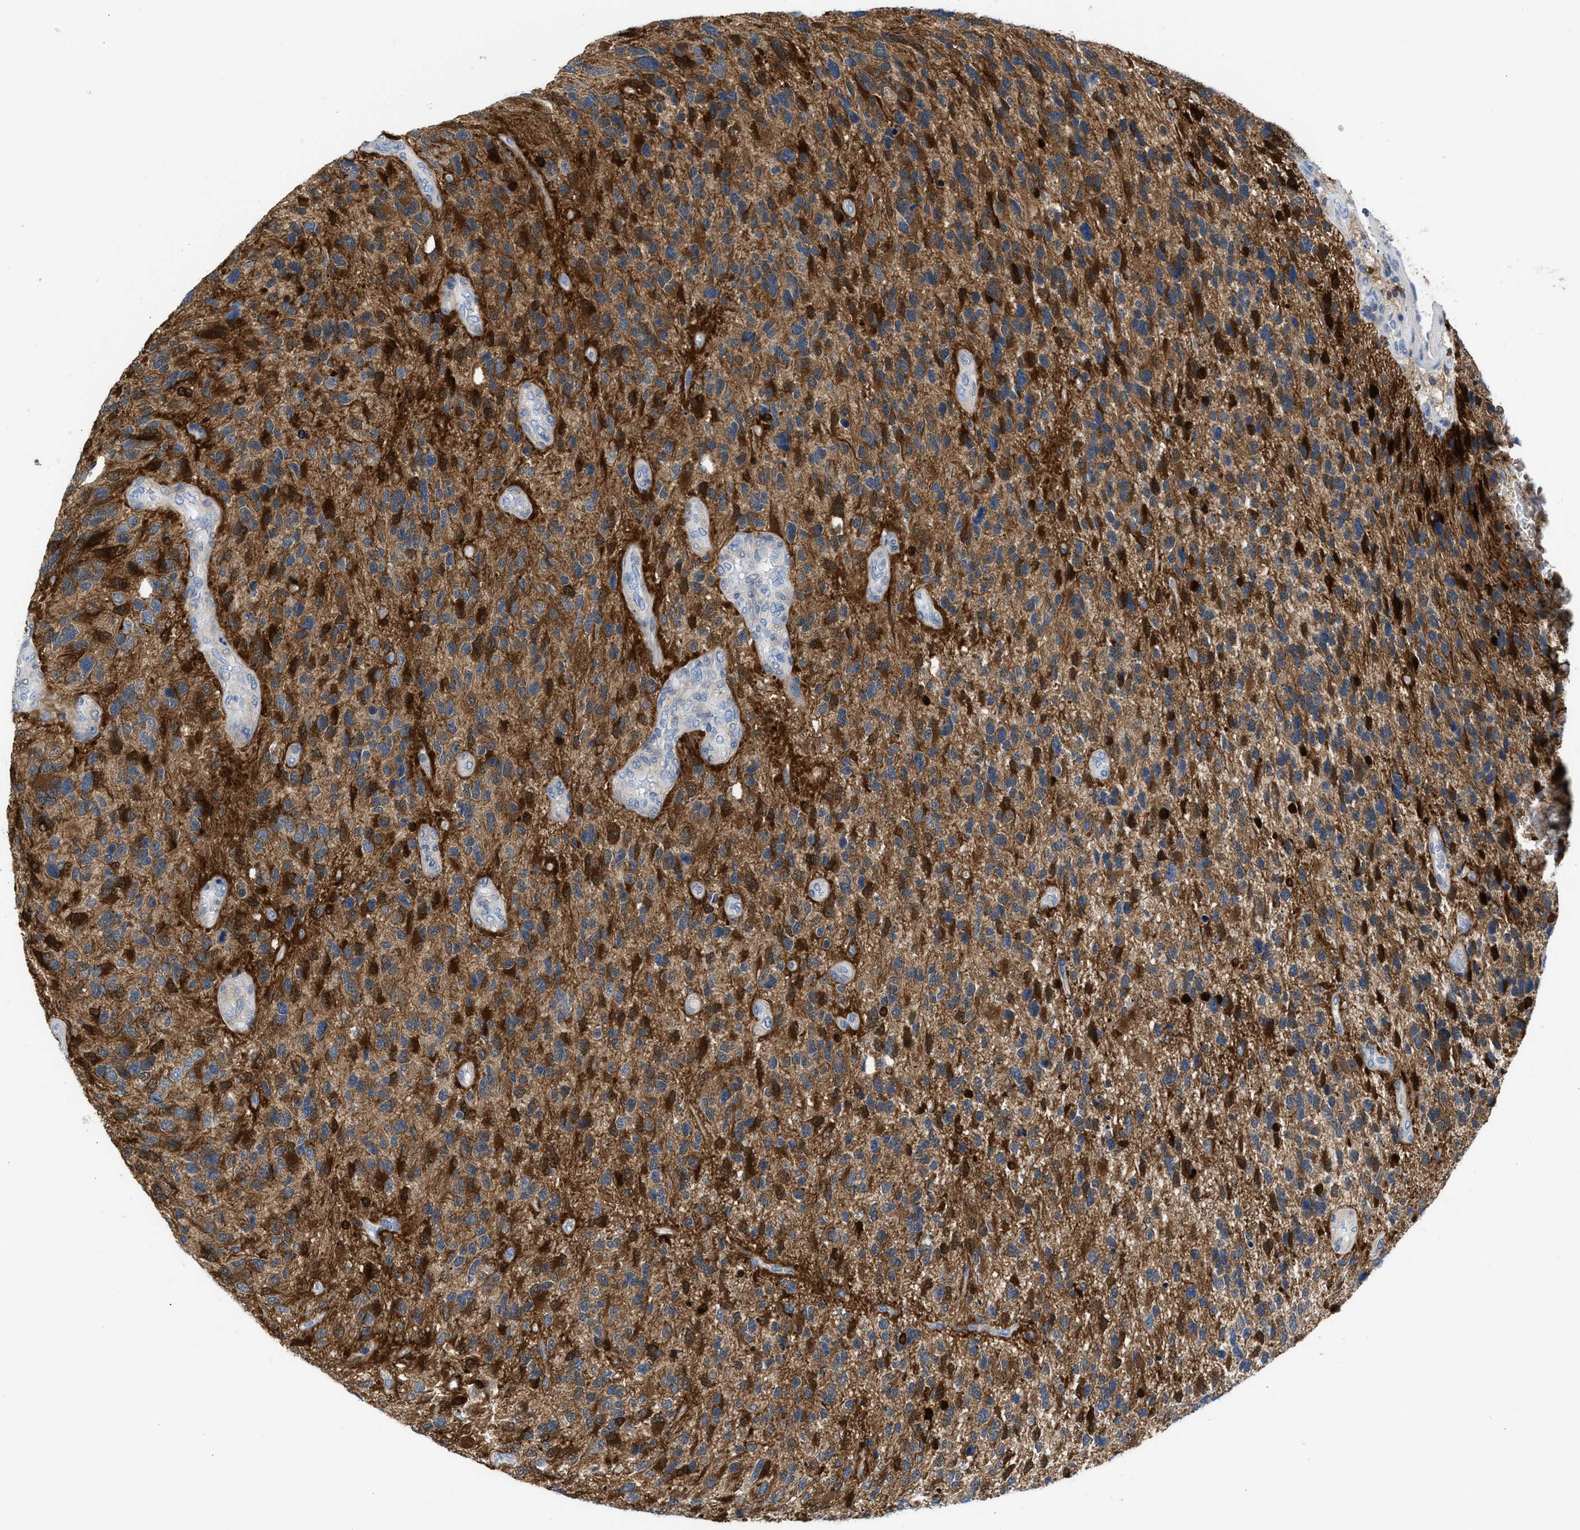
{"staining": {"intensity": "strong", "quantity": ">75%", "location": "cytoplasmic/membranous"}, "tissue": "glioma", "cell_type": "Tumor cells", "image_type": "cancer", "snomed": [{"axis": "morphology", "description": "Glioma, malignant, High grade"}, {"axis": "topography", "description": "Brain"}], "caption": "Strong cytoplasmic/membranous protein expression is present in approximately >75% of tumor cells in high-grade glioma (malignant). Using DAB (3,3'-diaminobenzidine) (brown) and hematoxylin (blue) stains, captured at high magnification using brightfield microscopy.", "gene": "CBR1", "patient": {"sex": "female", "age": 58}}